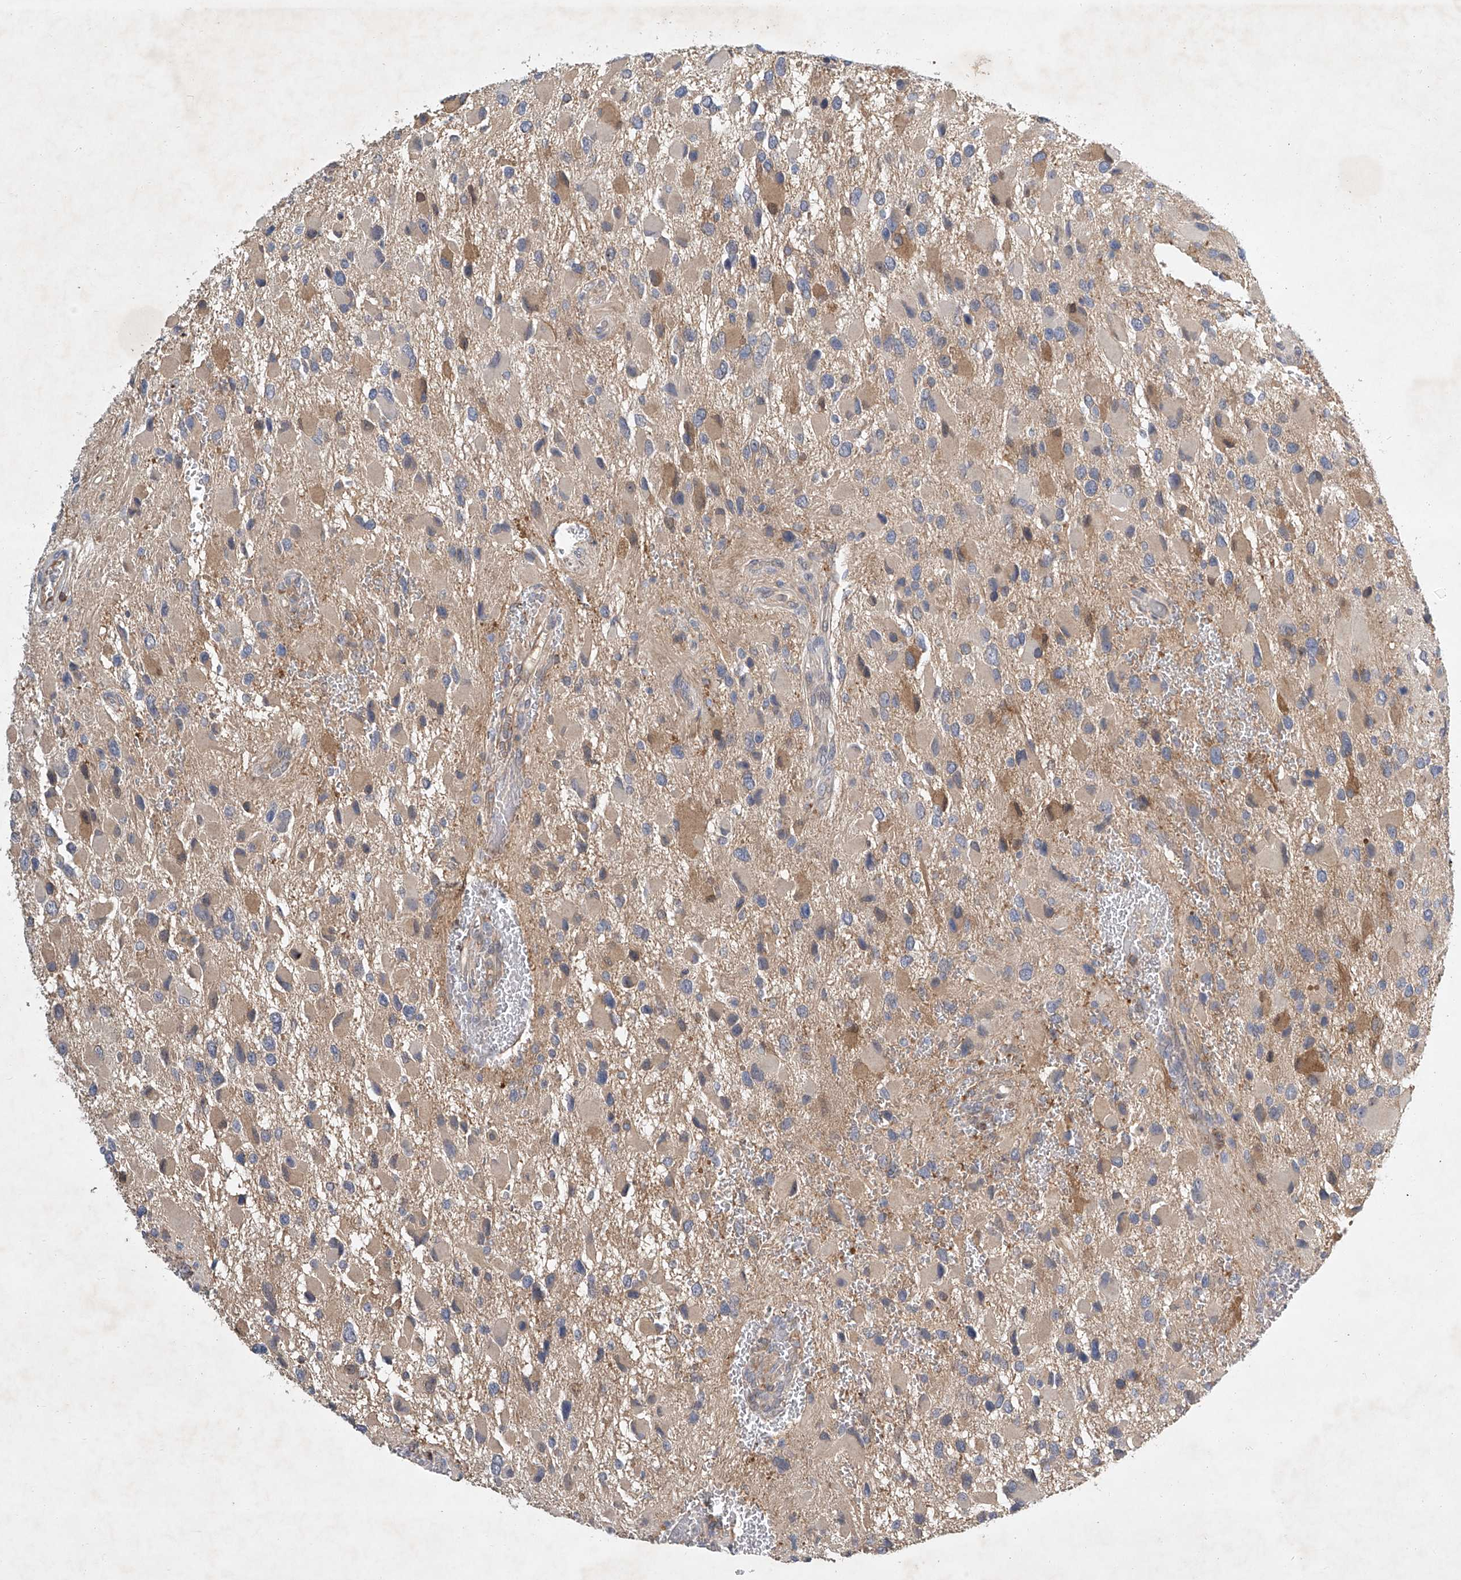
{"staining": {"intensity": "moderate", "quantity": "25%-75%", "location": "cytoplasmic/membranous"}, "tissue": "glioma", "cell_type": "Tumor cells", "image_type": "cancer", "snomed": [{"axis": "morphology", "description": "Glioma, malignant, High grade"}, {"axis": "topography", "description": "Brain"}], "caption": "Immunohistochemistry staining of high-grade glioma (malignant), which demonstrates medium levels of moderate cytoplasmic/membranous staining in about 25%-75% of tumor cells indicating moderate cytoplasmic/membranous protein staining. The staining was performed using DAB (brown) for protein detection and nuclei were counterstained in hematoxylin (blue).", "gene": "CARMIL1", "patient": {"sex": "male", "age": 53}}